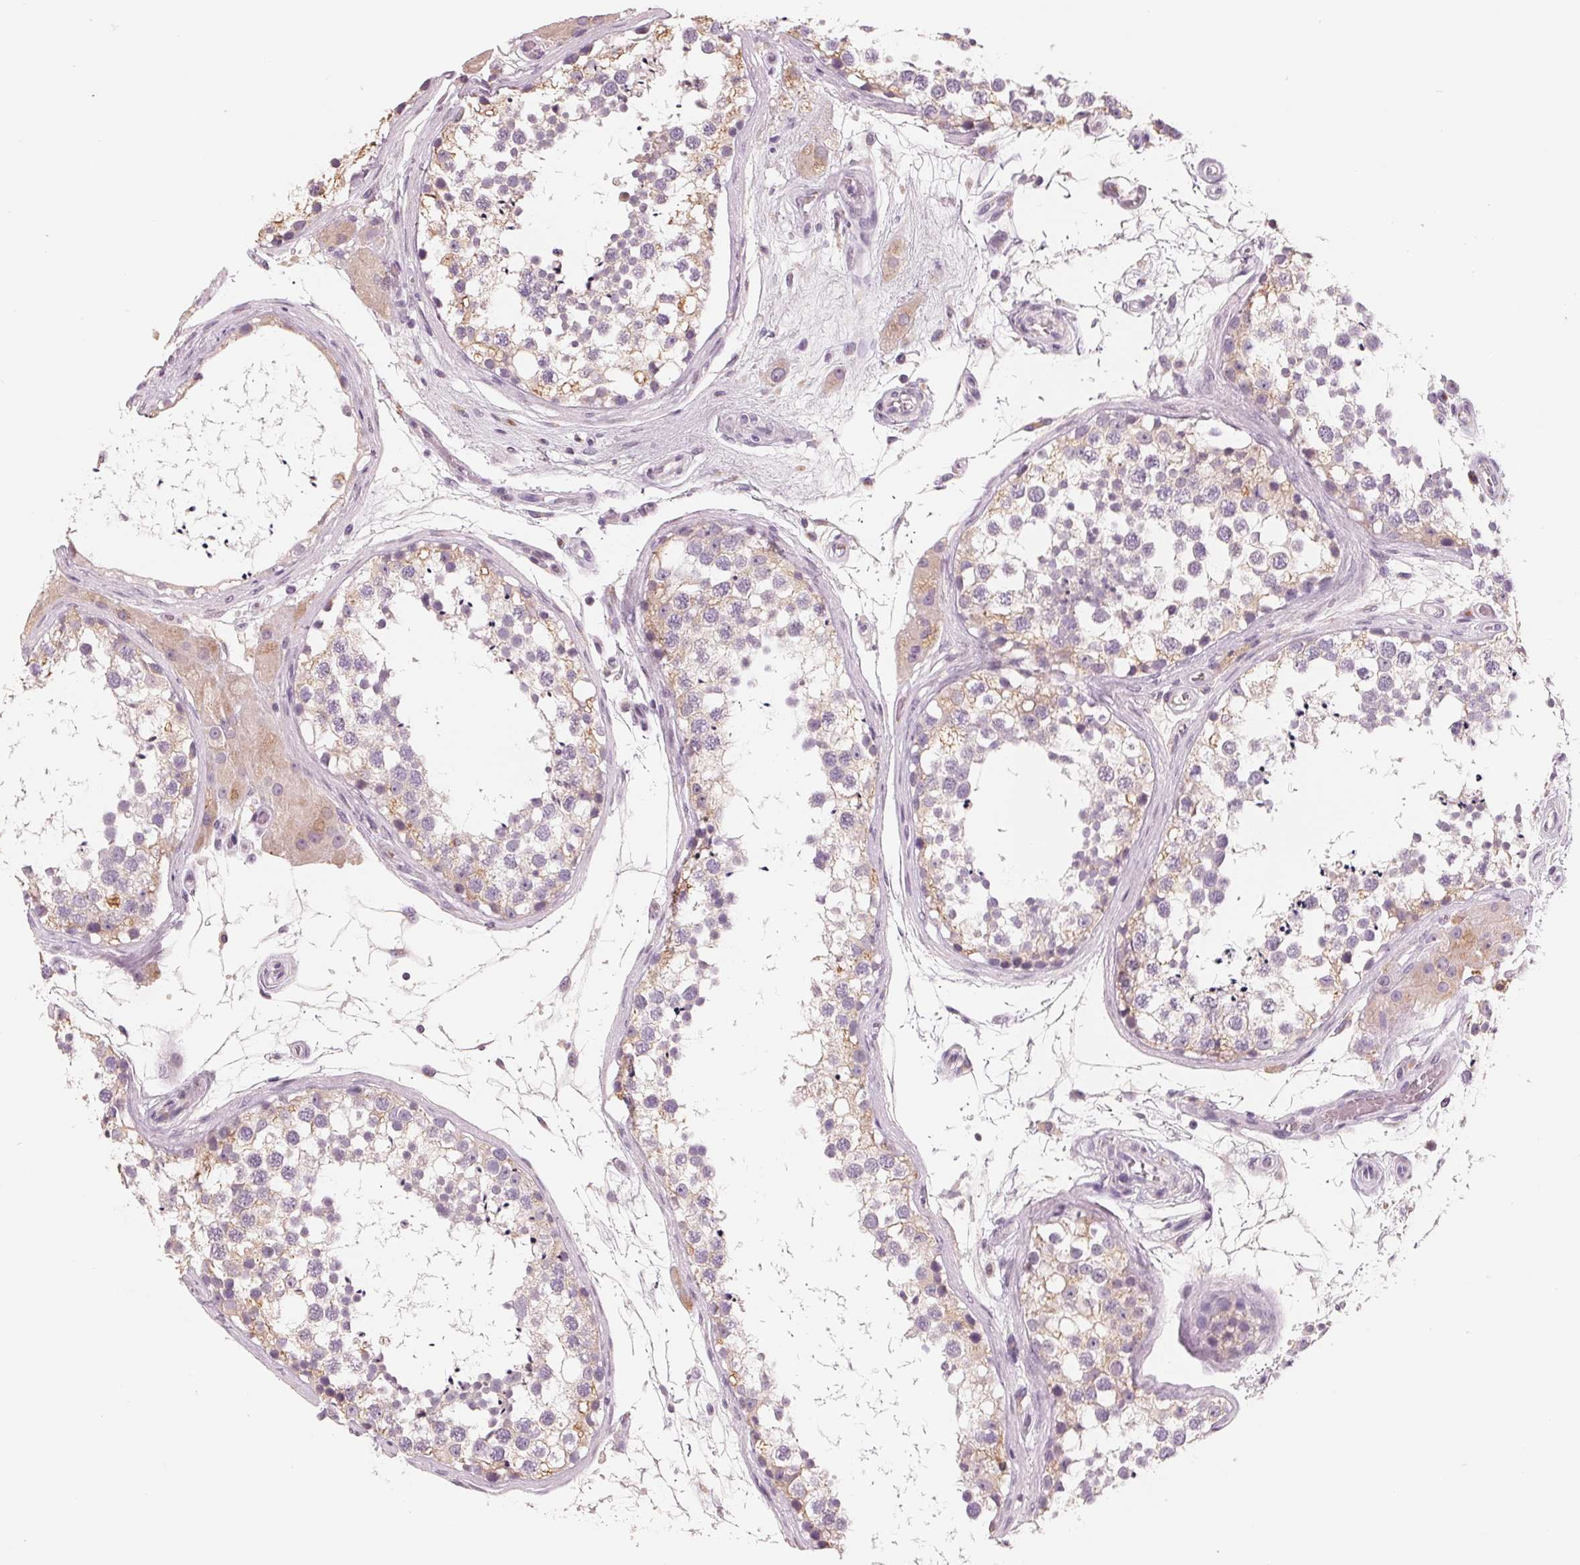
{"staining": {"intensity": "weak", "quantity": "25%-75%", "location": "cytoplasmic/membranous"}, "tissue": "testis", "cell_type": "Cells in seminiferous ducts", "image_type": "normal", "snomed": [{"axis": "morphology", "description": "Normal tissue, NOS"}, {"axis": "morphology", "description": "Seminoma, NOS"}, {"axis": "topography", "description": "Testis"}], "caption": "DAB (3,3'-diaminobenzidine) immunohistochemical staining of normal human testis reveals weak cytoplasmic/membranous protein positivity in approximately 25%-75% of cells in seminiferous ducts.", "gene": "IL9R", "patient": {"sex": "male", "age": 65}}